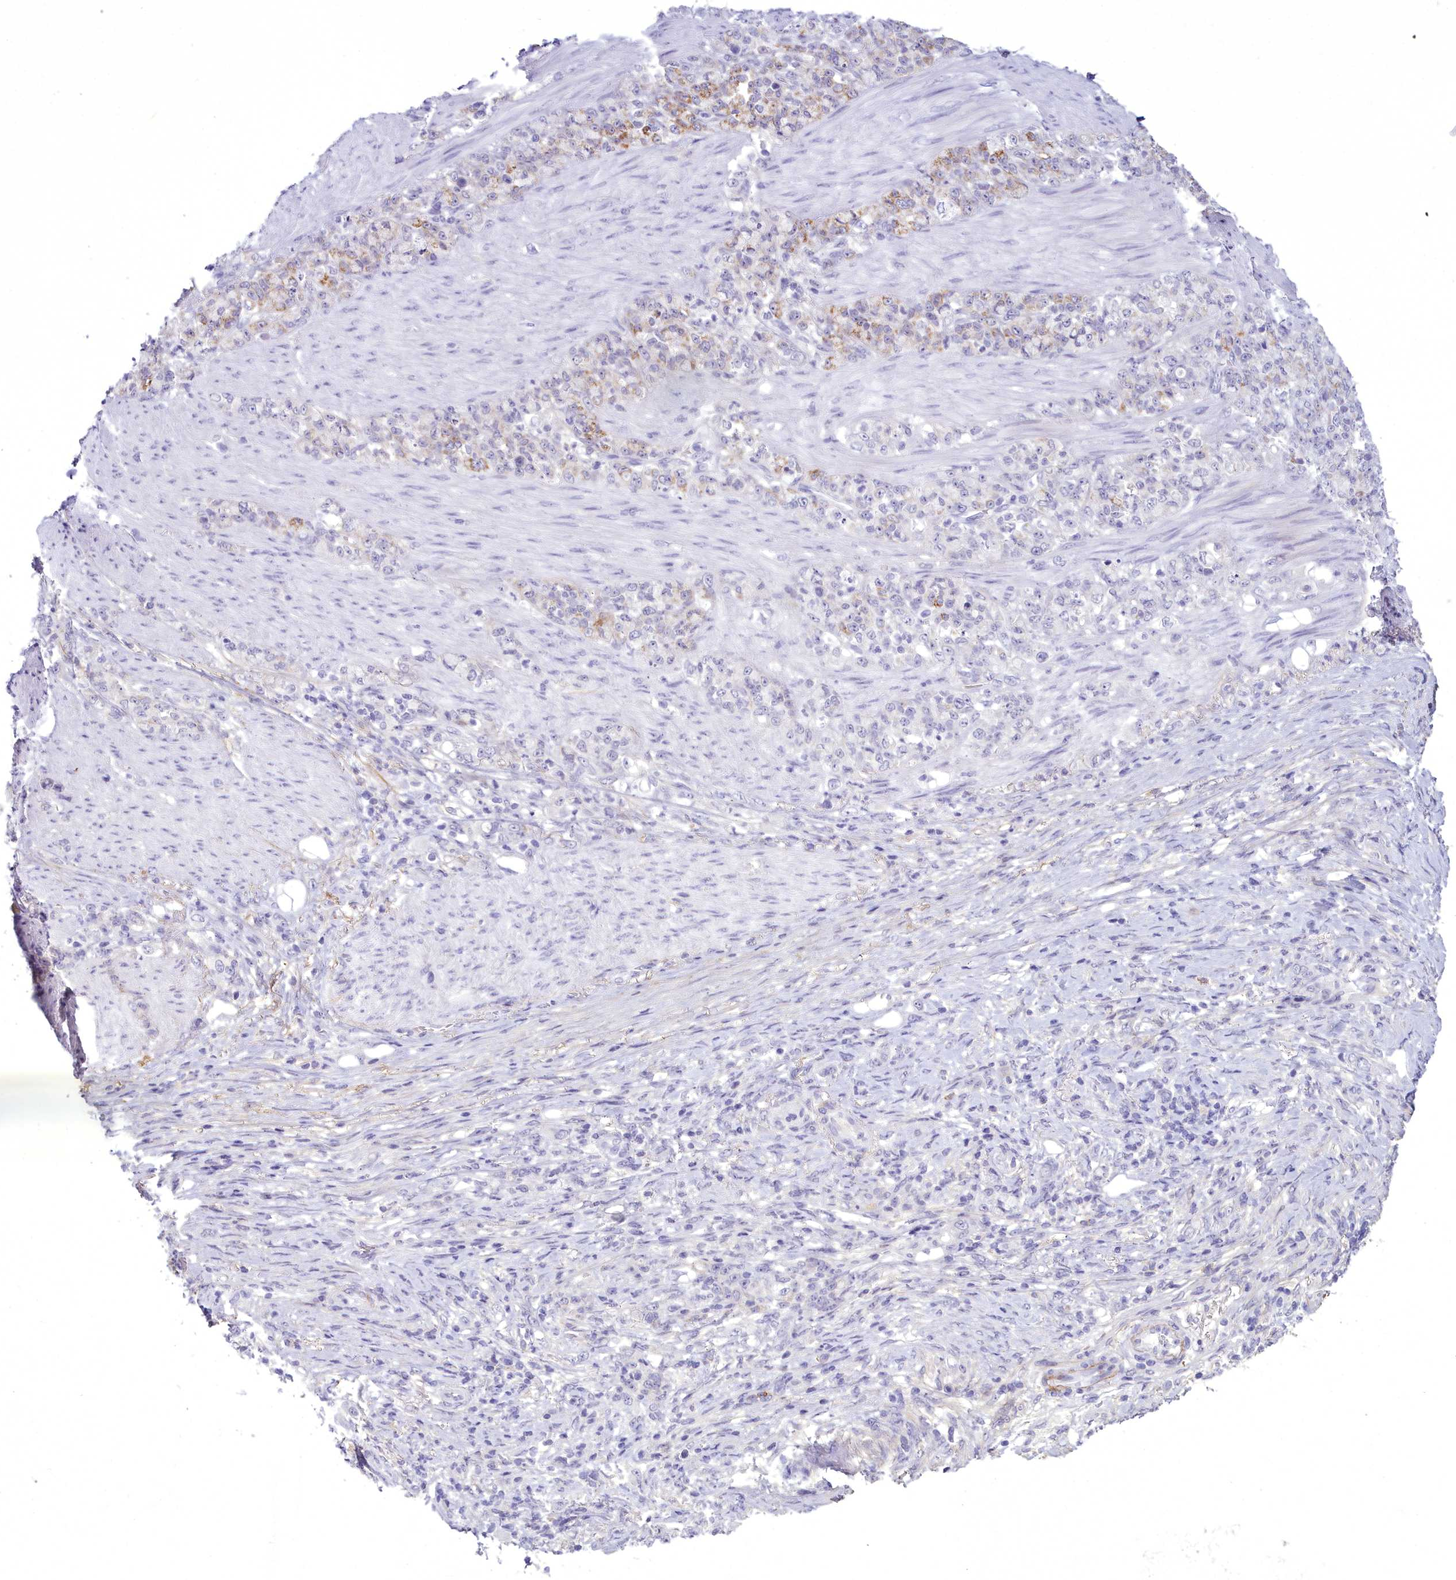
{"staining": {"intensity": "strong", "quantity": "<25%", "location": "cytoplasmic/membranous"}, "tissue": "stomach cancer", "cell_type": "Tumor cells", "image_type": "cancer", "snomed": [{"axis": "morphology", "description": "Adenocarcinoma, NOS"}, {"axis": "topography", "description": "Stomach"}], "caption": "The image reveals immunohistochemical staining of adenocarcinoma (stomach). There is strong cytoplasmic/membranous positivity is present in approximately <25% of tumor cells.", "gene": "OSTN", "patient": {"sex": "female", "age": 79}}